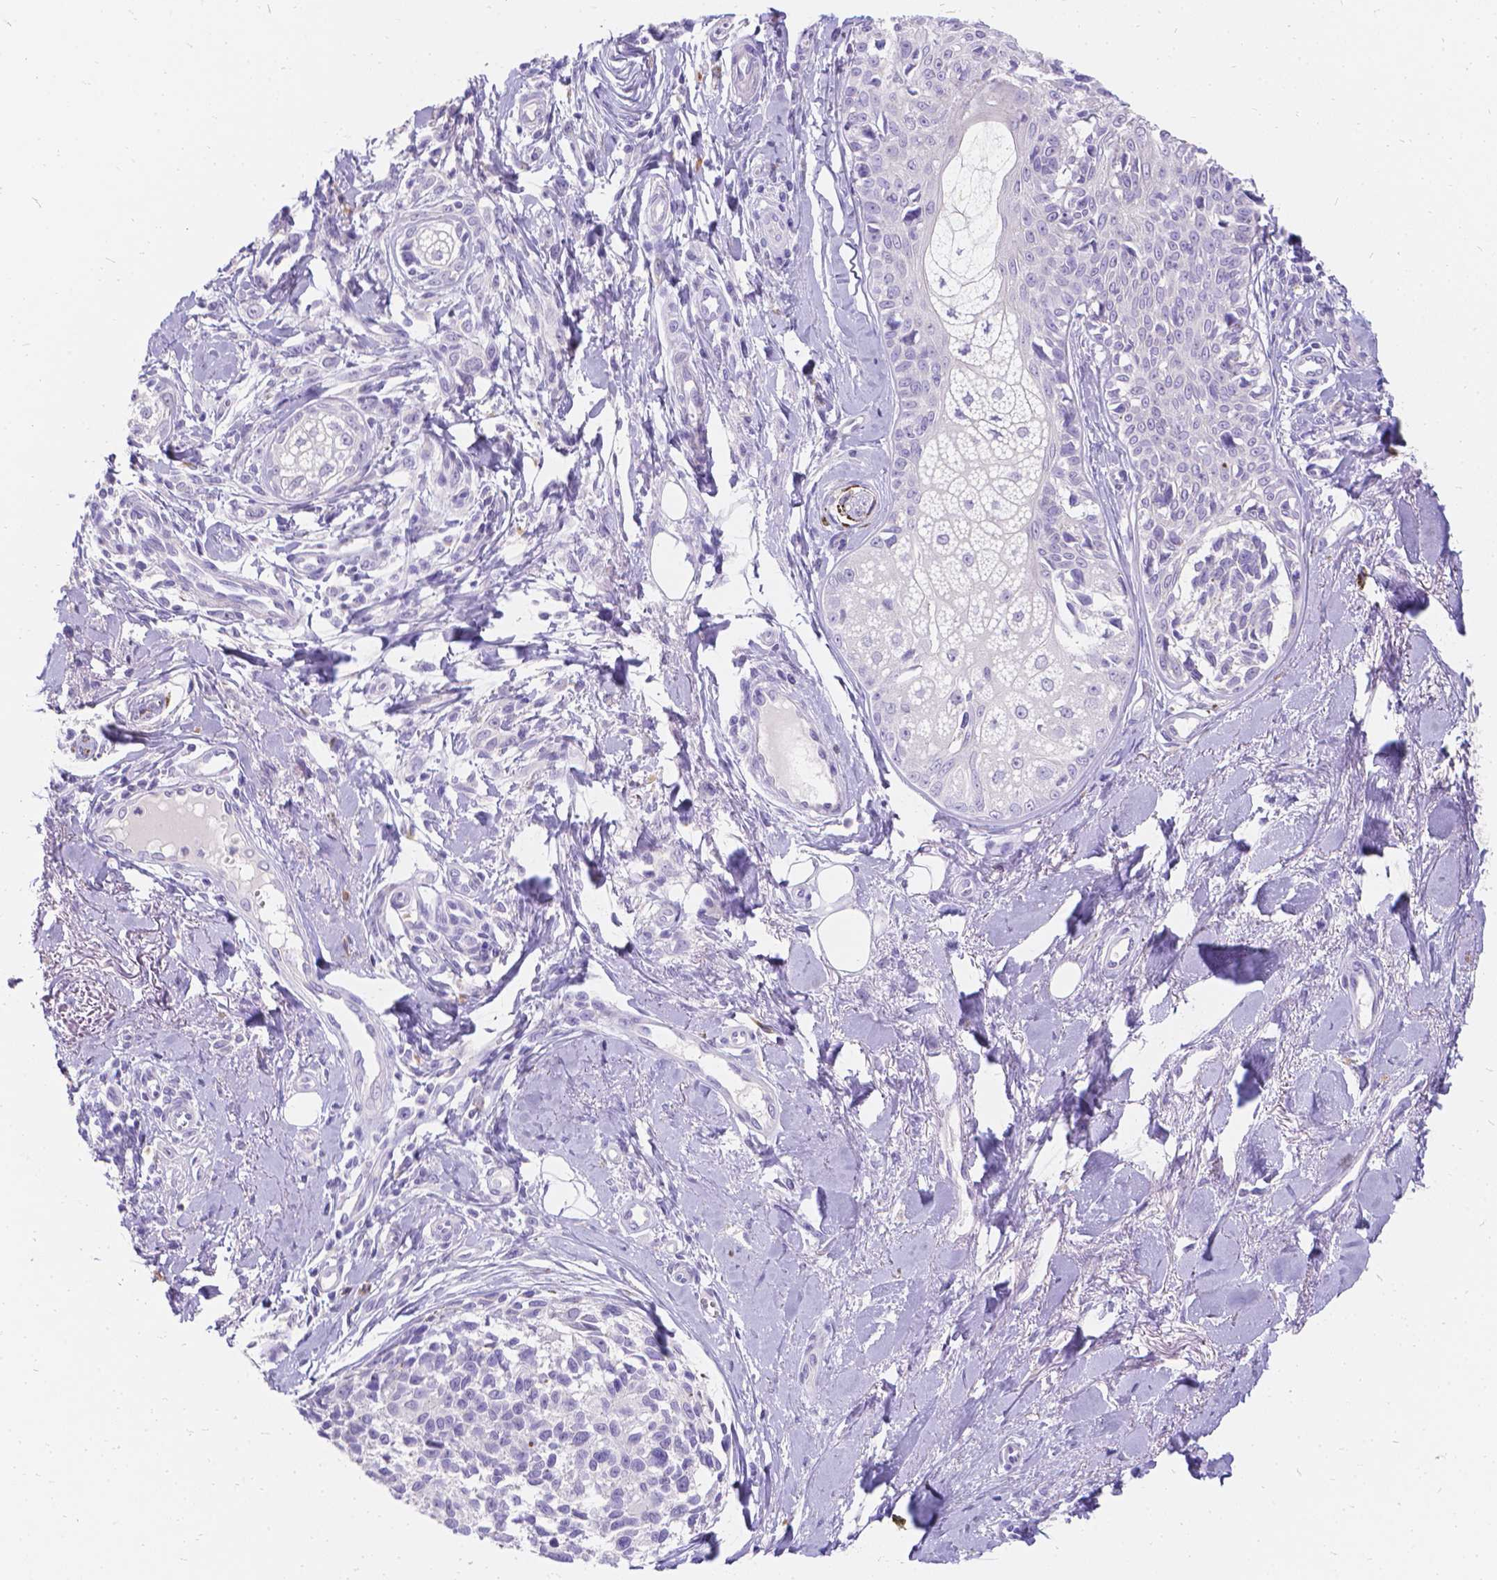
{"staining": {"intensity": "negative", "quantity": "none", "location": "none"}, "tissue": "melanoma", "cell_type": "Tumor cells", "image_type": "cancer", "snomed": [{"axis": "morphology", "description": "Malignant melanoma, NOS"}, {"axis": "topography", "description": "Skin"}], "caption": "This is a micrograph of immunohistochemistry (IHC) staining of malignant melanoma, which shows no expression in tumor cells.", "gene": "GNRHR", "patient": {"sex": "female", "age": 86}}